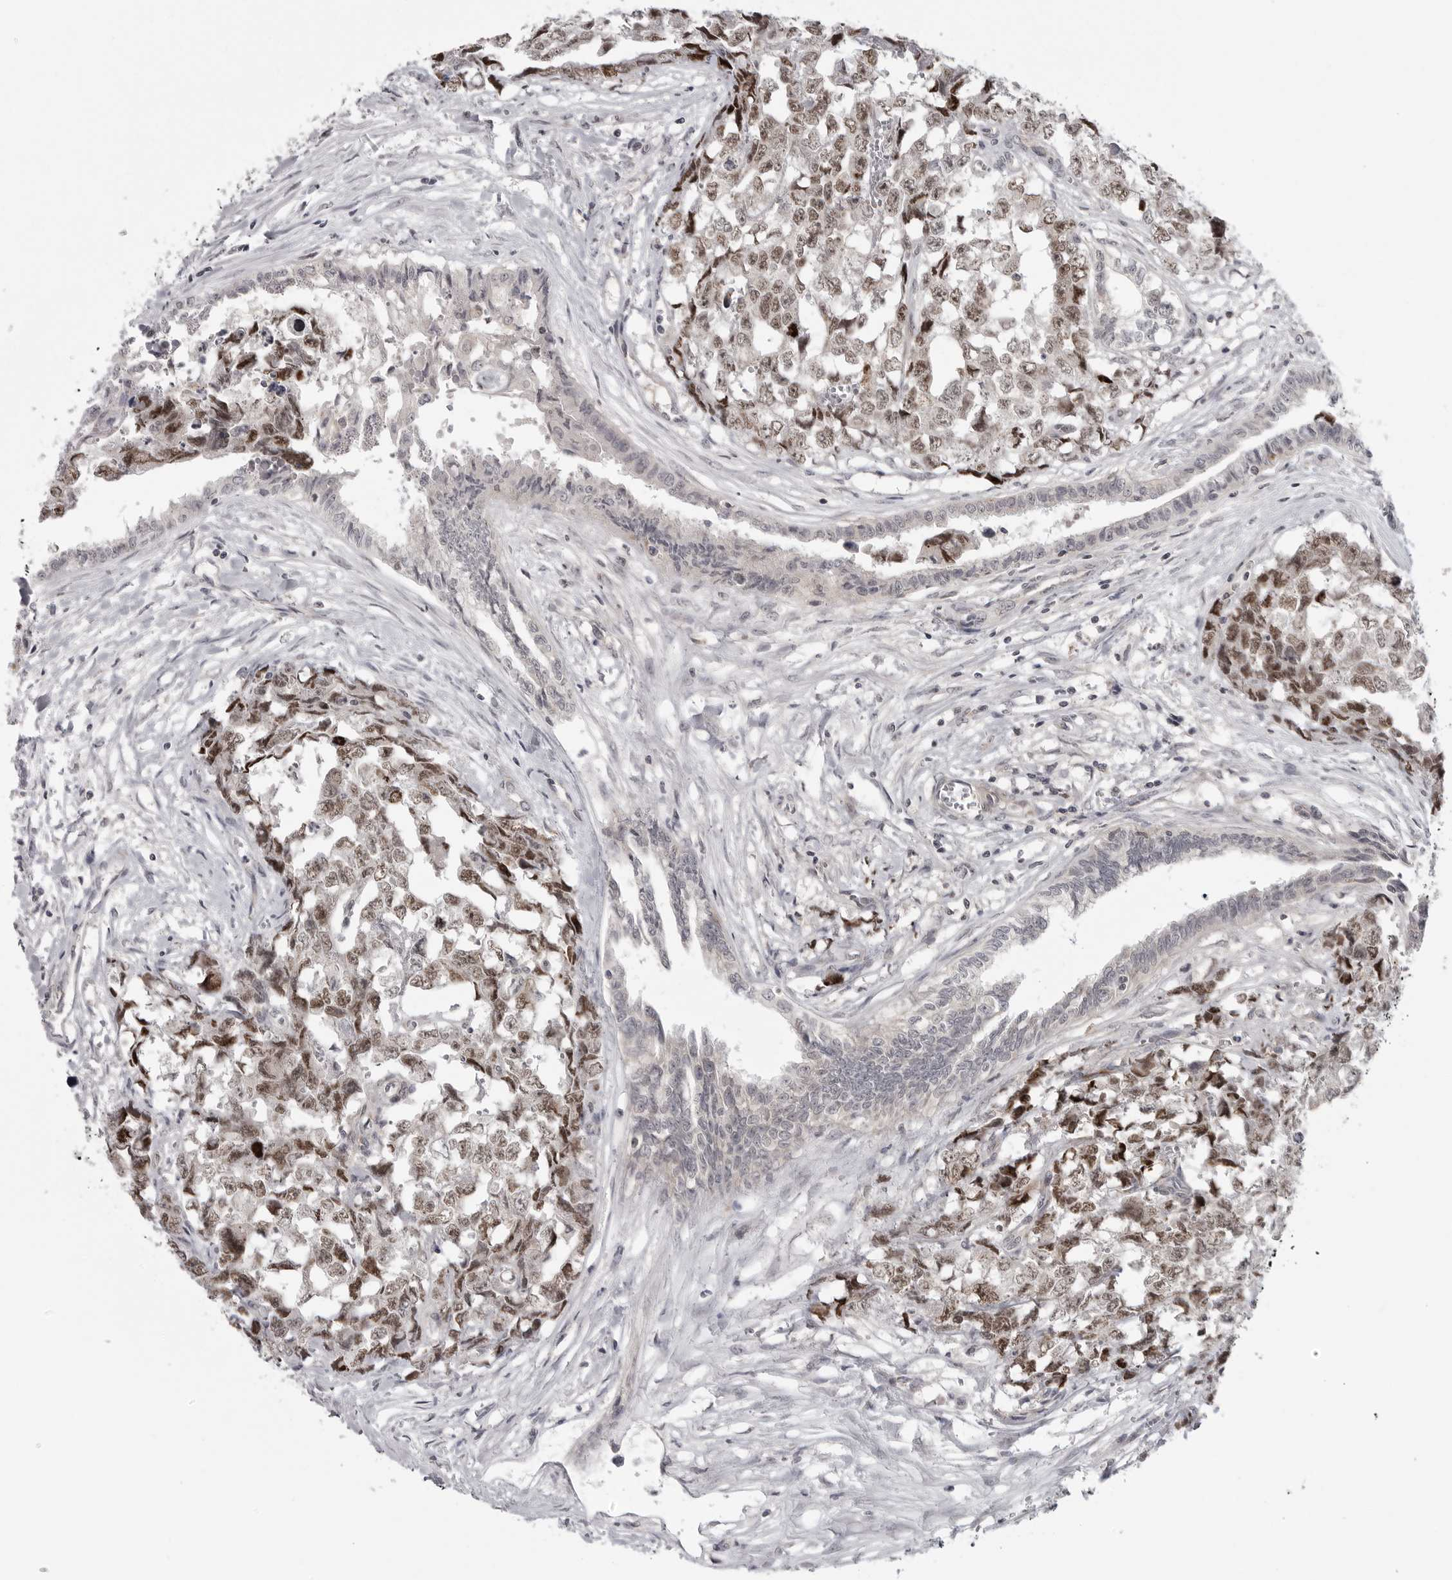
{"staining": {"intensity": "moderate", "quantity": ">75%", "location": "nuclear"}, "tissue": "testis cancer", "cell_type": "Tumor cells", "image_type": "cancer", "snomed": [{"axis": "morphology", "description": "Carcinoma, Embryonal, NOS"}, {"axis": "topography", "description": "Testis"}], "caption": "Embryonal carcinoma (testis) tissue exhibits moderate nuclear expression in about >75% of tumor cells, visualized by immunohistochemistry.", "gene": "TUT4", "patient": {"sex": "male", "age": 31}}